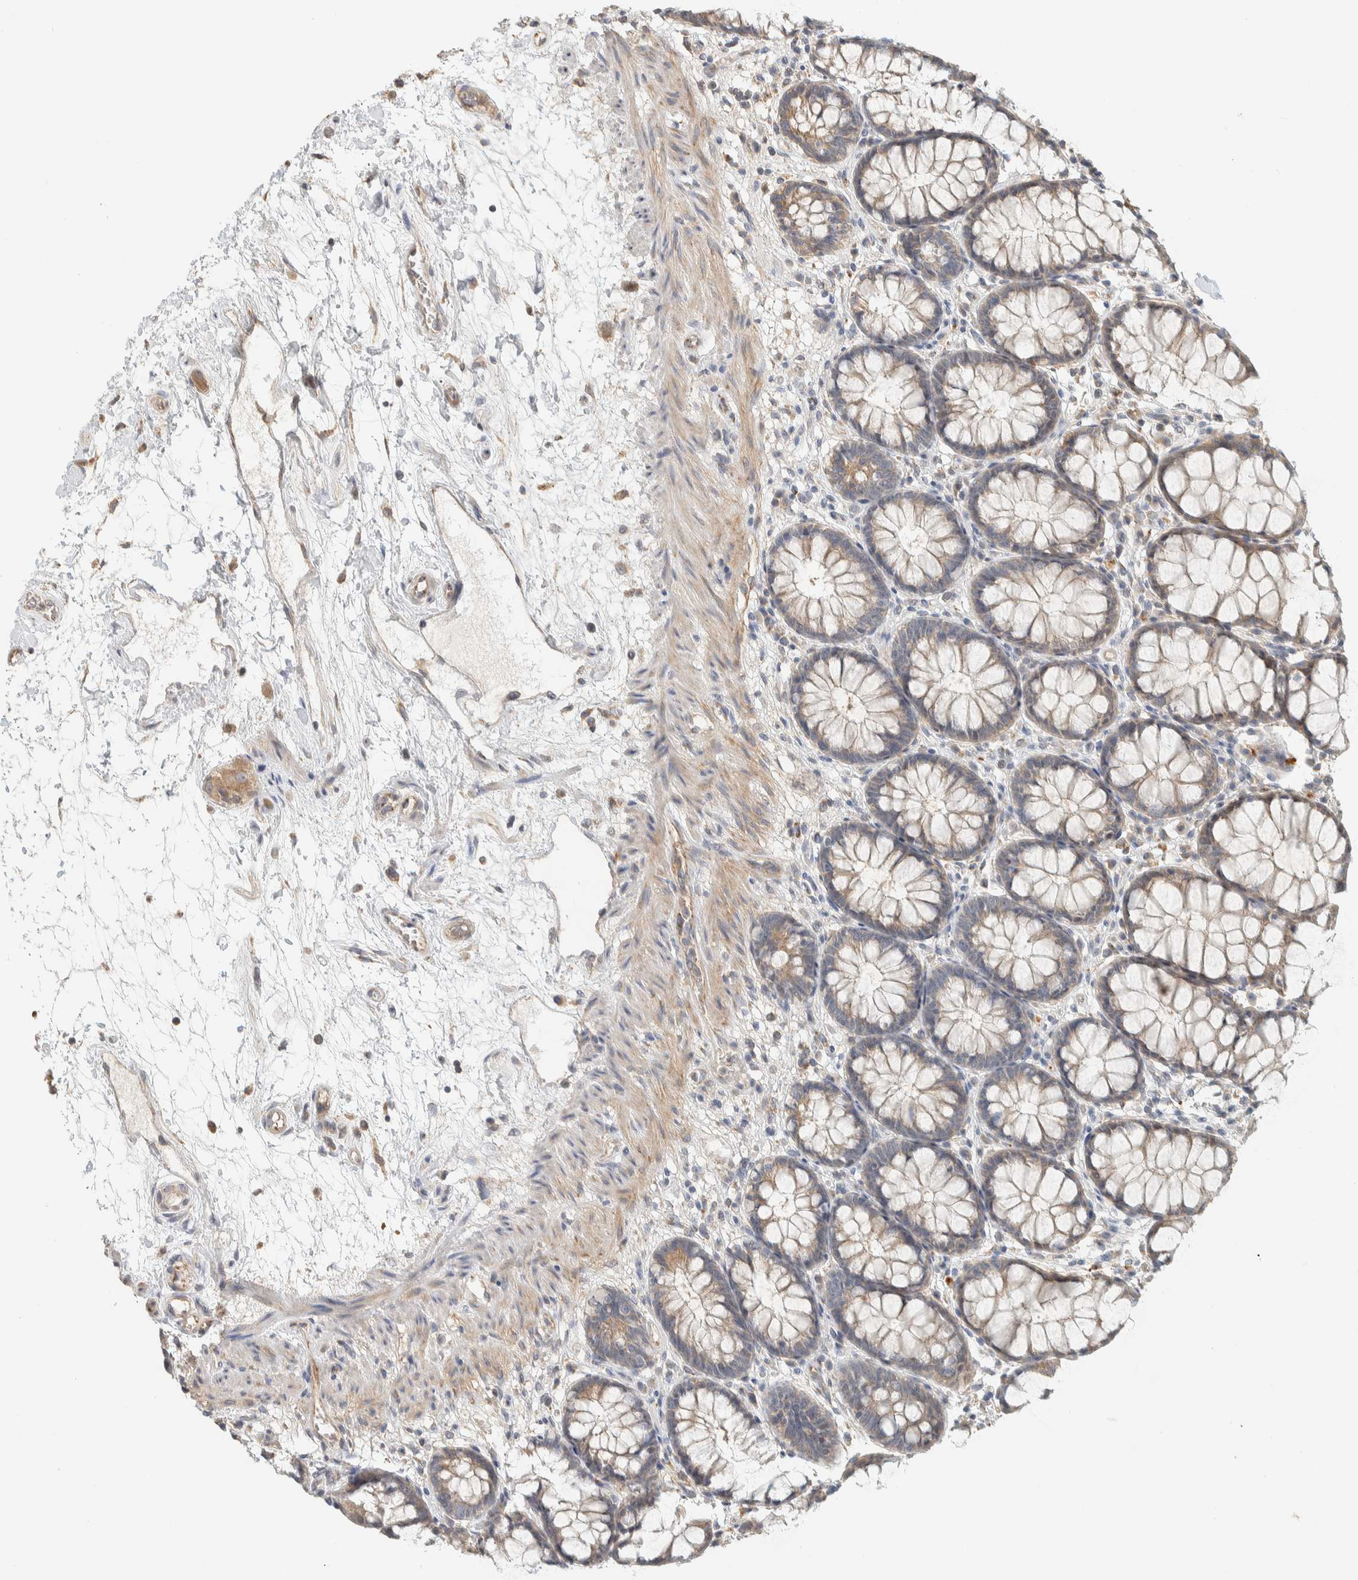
{"staining": {"intensity": "weak", "quantity": ">75%", "location": "cytoplasmic/membranous"}, "tissue": "rectum", "cell_type": "Glandular cells", "image_type": "normal", "snomed": [{"axis": "morphology", "description": "Normal tissue, NOS"}, {"axis": "topography", "description": "Rectum"}], "caption": "IHC photomicrograph of unremarkable rectum stained for a protein (brown), which displays low levels of weak cytoplasmic/membranous expression in about >75% of glandular cells.", "gene": "PDE7B", "patient": {"sex": "male", "age": 64}}